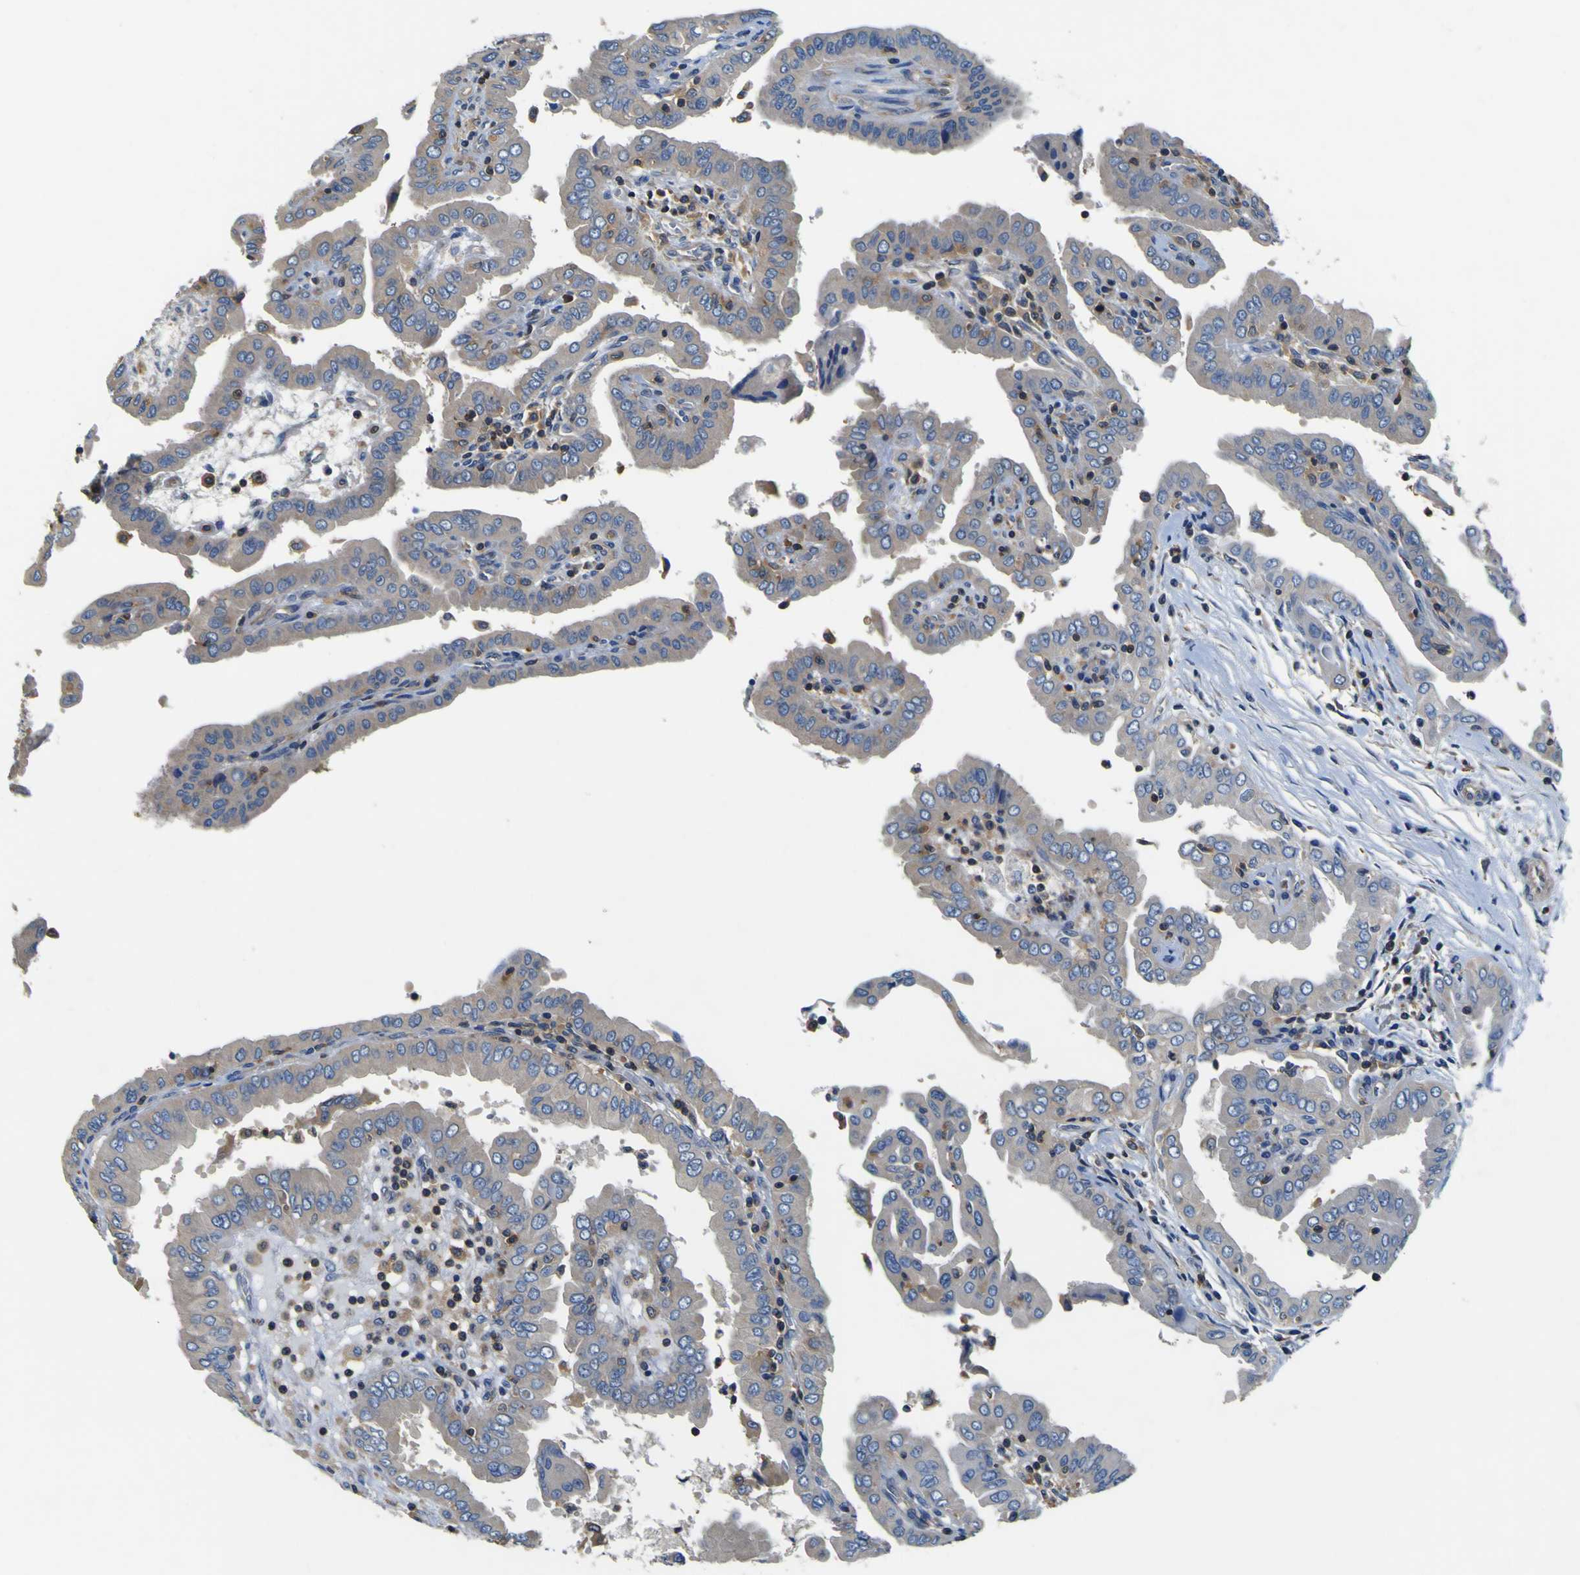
{"staining": {"intensity": "negative", "quantity": "none", "location": "none"}, "tissue": "thyroid cancer", "cell_type": "Tumor cells", "image_type": "cancer", "snomed": [{"axis": "morphology", "description": "Papillary adenocarcinoma, NOS"}, {"axis": "topography", "description": "Thyroid gland"}], "caption": "Tumor cells show no significant protein positivity in thyroid papillary adenocarcinoma. (Brightfield microscopy of DAB immunohistochemistry (IHC) at high magnification).", "gene": "CNR2", "patient": {"sex": "male", "age": 33}}